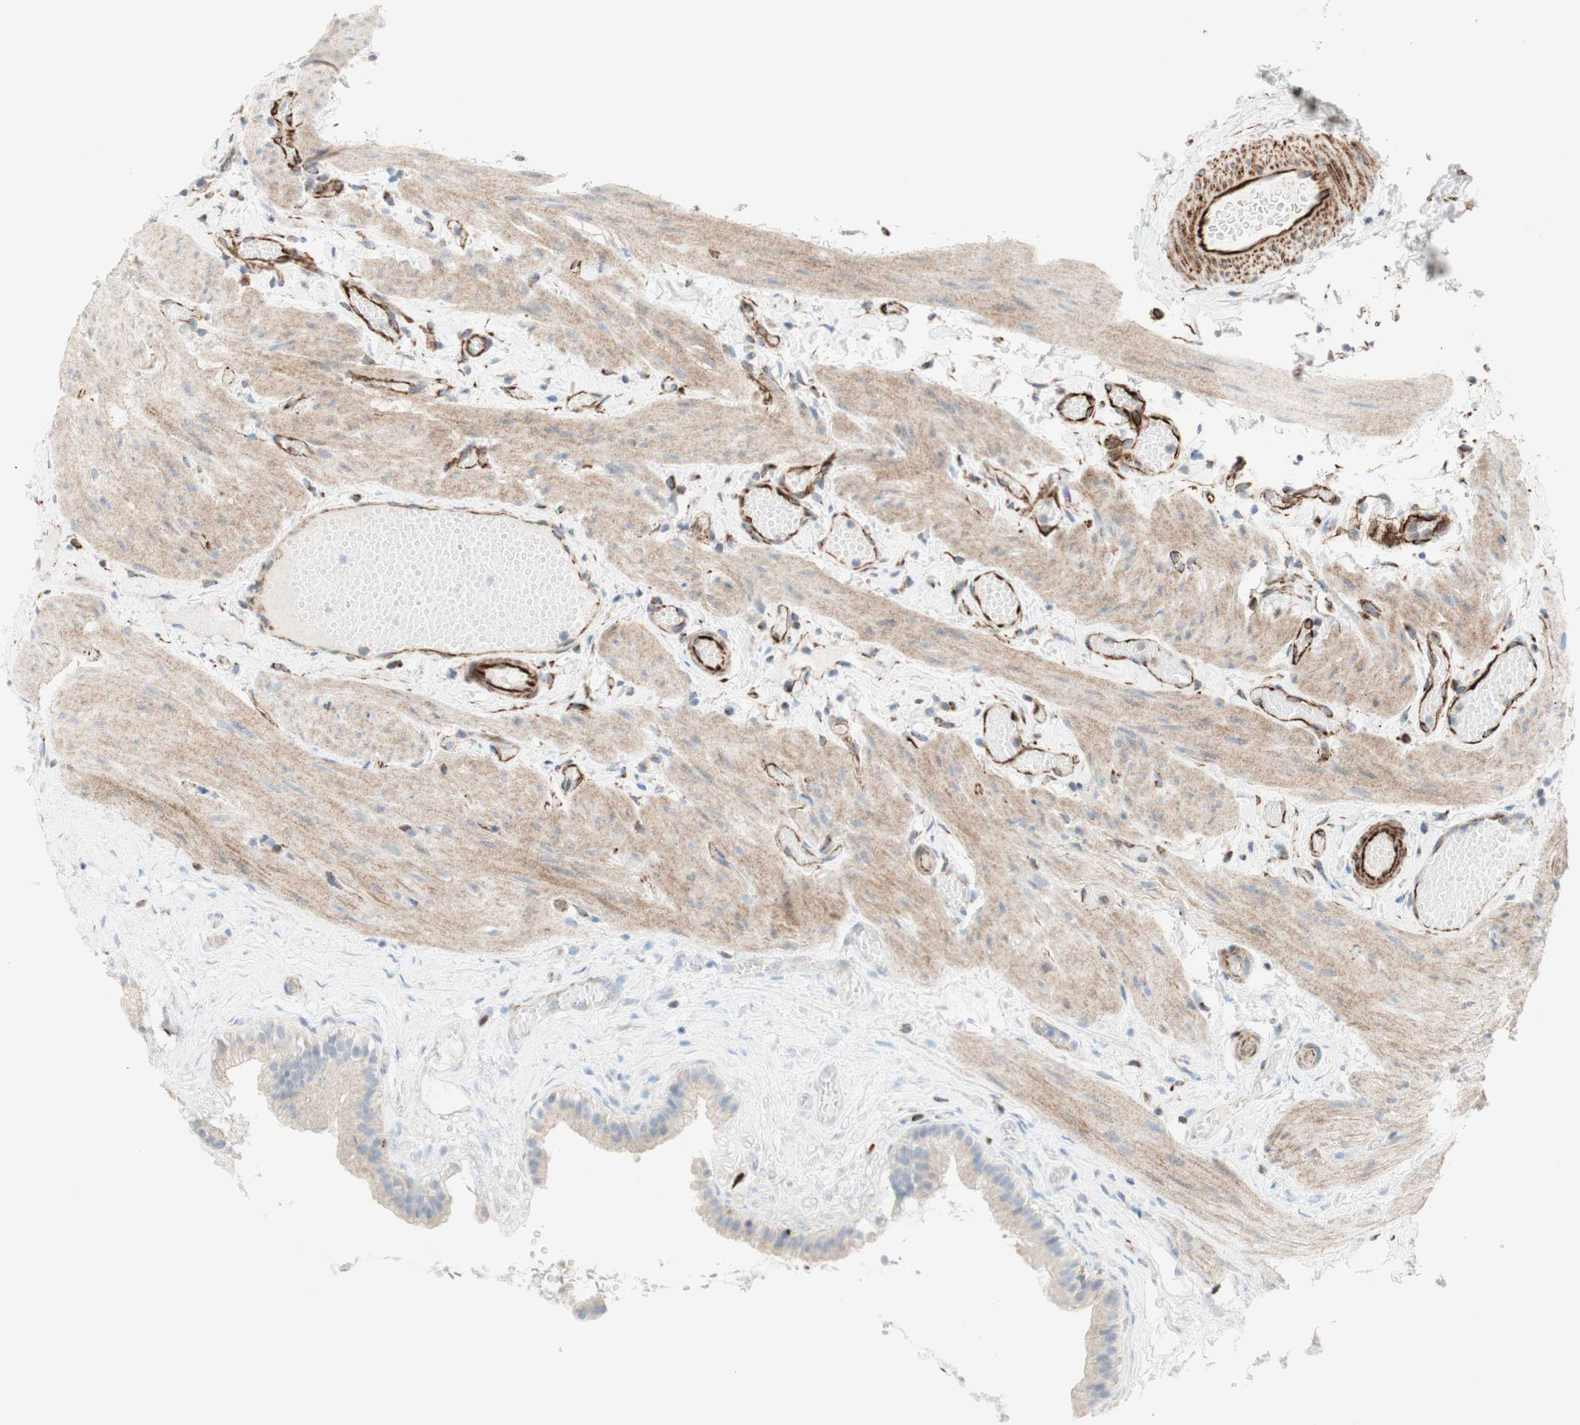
{"staining": {"intensity": "negative", "quantity": "none", "location": "none"}, "tissue": "gallbladder", "cell_type": "Glandular cells", "image_type": "normal", "snomed": [{"axis": "morphology", "description": "Normal tissue, NOS"}, {"axis": "topography", "description": "Gallbladder"}], "caption": "Immunohistochemistry histopathology image of unremarkable gallbladder: human gallbladder stained with DAB (3,3'-diaminobenzidine) demonstrates no significant protein positivity in glandular cells.", "gene": "POU2AF1", "patient": {"sex": "female", "age": 26}}